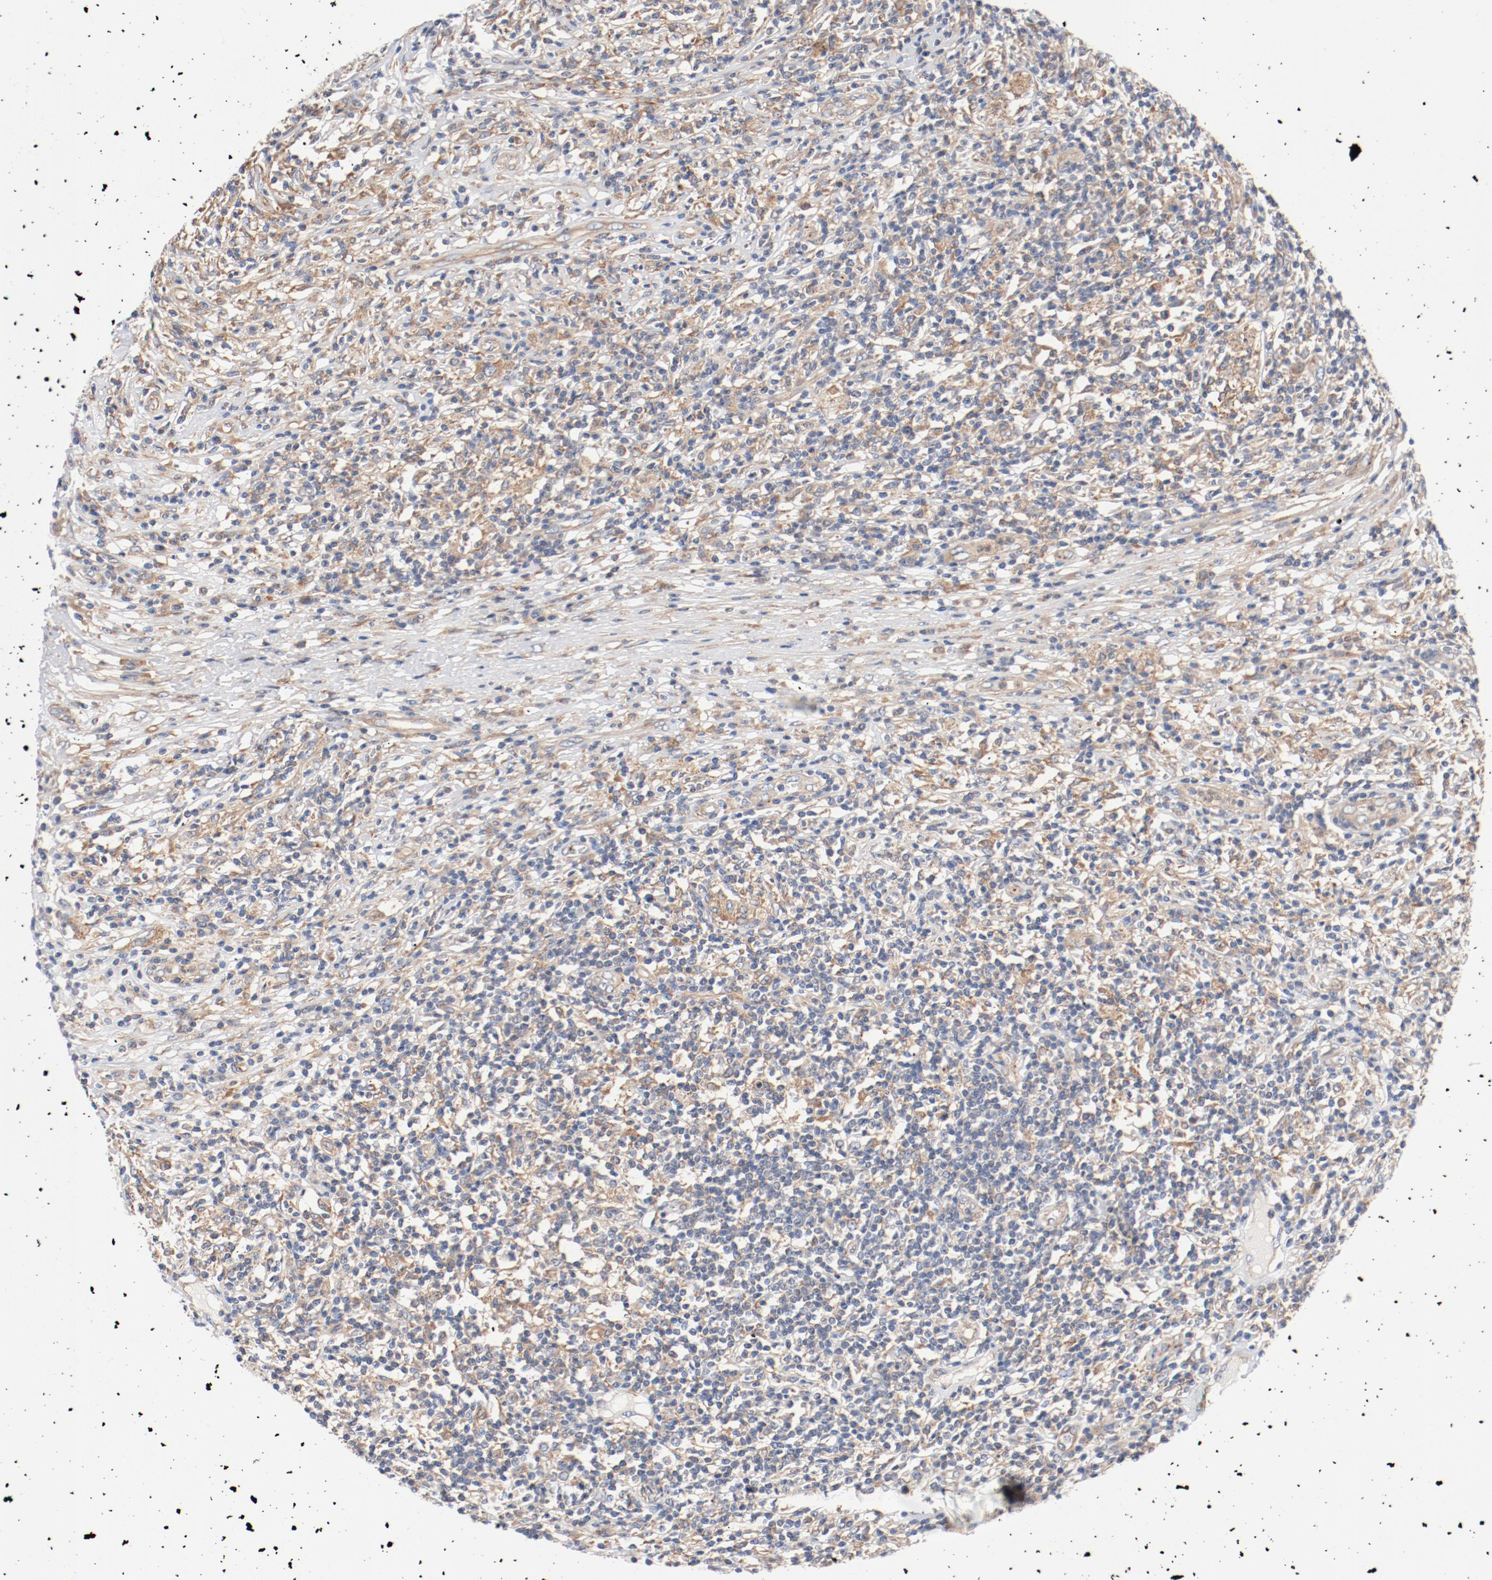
{"staining": {"intensity": "weak", "quantity": "25%-75%", "location": "cytoplasmic/membranous"}, "tissue": "lymphoma", "cell_type": "Tumor cells", "image_type": "cancer", "snomed": [{"axis": "morphology", "description": "Malignant lymphoma, non-Hodgkin's type, High grade"}, {"axis": "topography", "description": "Lymph node"}], "caption": "The photomicrograph exhibits a brown stain indicating the presence of a protein in the cytoplasmic/membranous of tumor cells in lymphoma.", "gene": "ILK", "patient": {"sex": "female", "age": 84}}